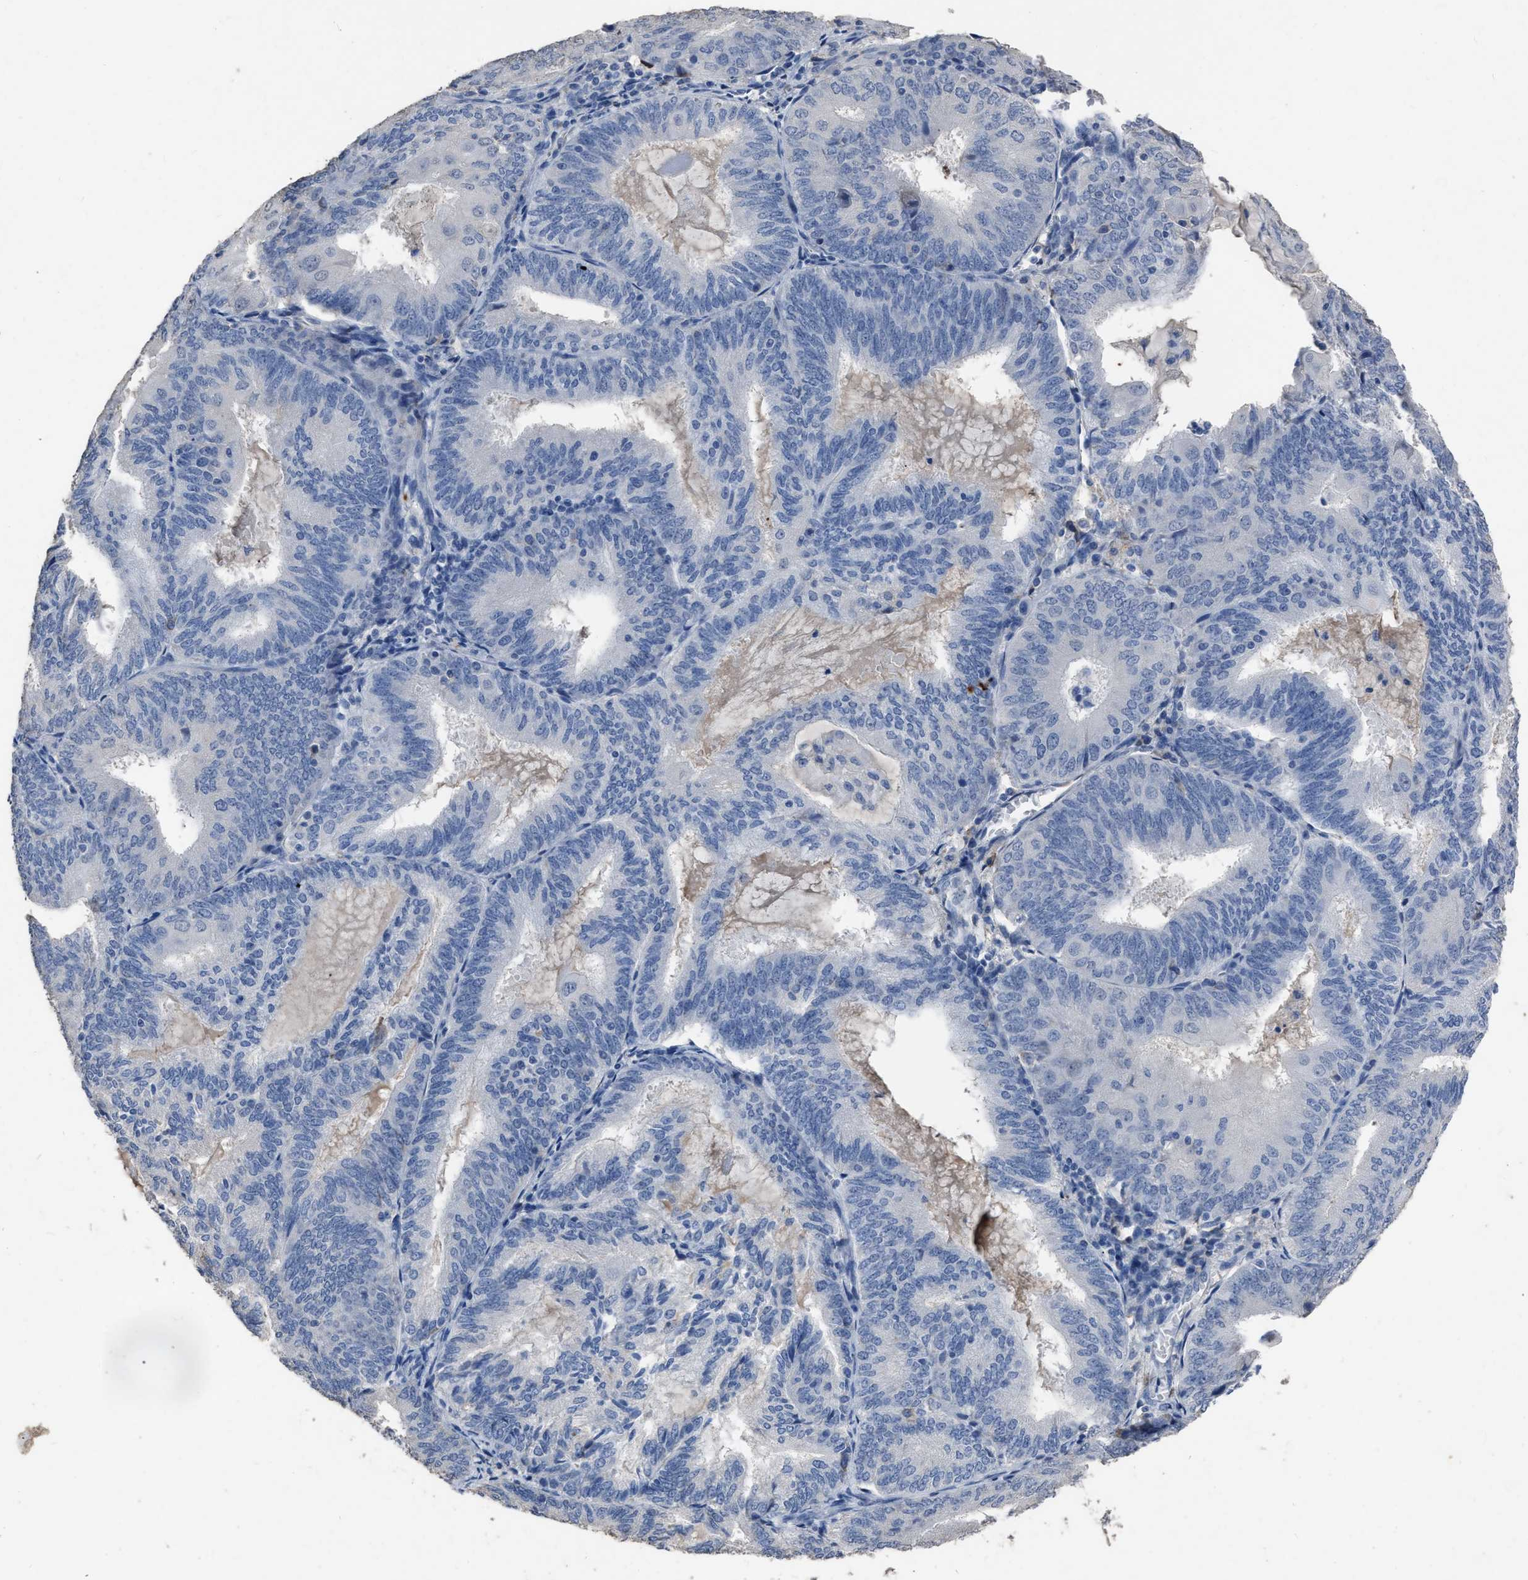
{"staining": {"intensity": "negative", "quantity": "none", "location": "none"}, "tissue": "endometrial cancer", "cell_type": "Tumor cells", "image_type": "cancer", "snomed": [{"axis": "morphology", "description": "Adenocarcinoma, NOS"}, {"axis": "topography", "description": "Endometrium"}], "caption": "A photomicrograph of endometrial cancer (adenocarcinoma) stained for a protein demonstrates no brown staining in tumor cells.", "gene": "HABP2", "patient": {"sex": "female", "age": 81}}